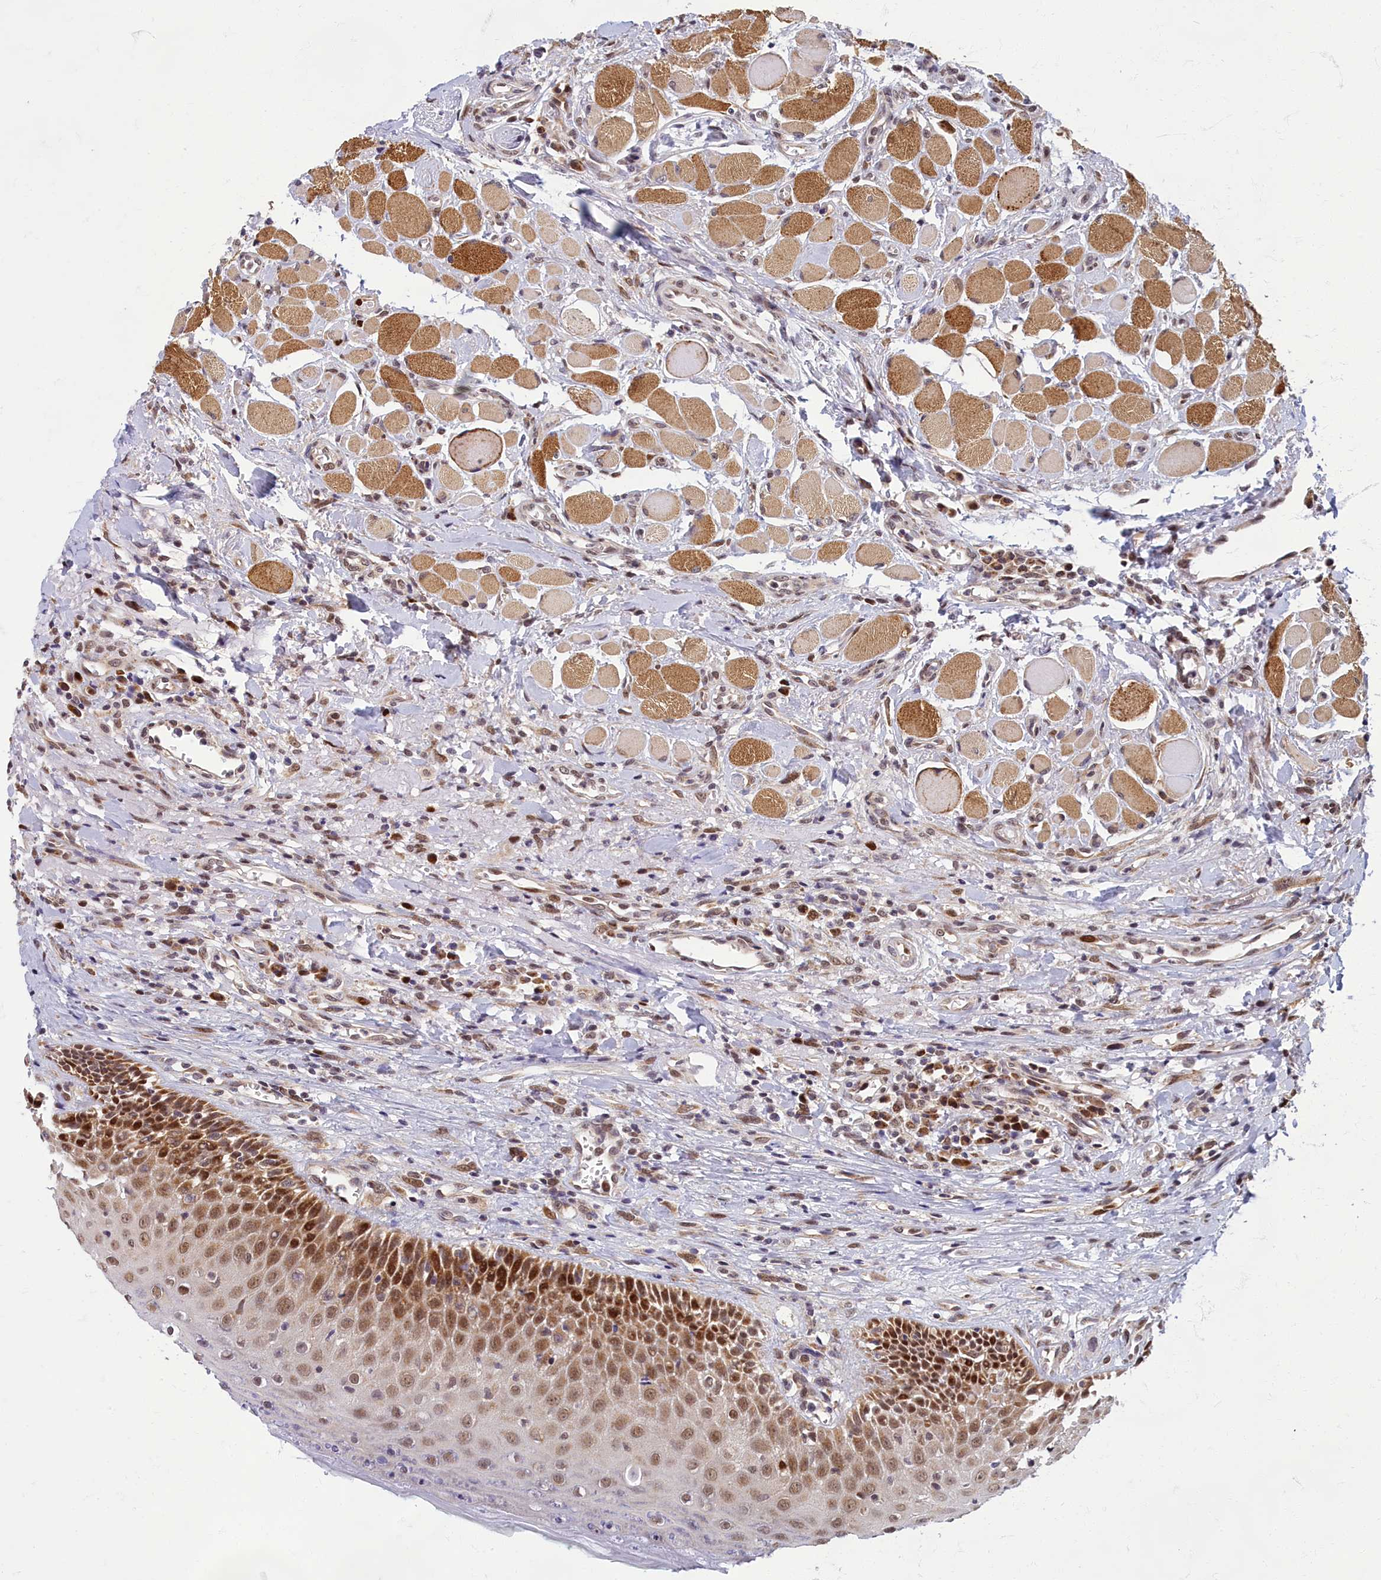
{"staining": {"intensity": "moderate", "quantity": ">75%", "location": "nuclear"}, "tissue": "oral mucosa", "cell_type": "Squamous epithelial cells", "image_type": "normal", "snomed": [{"axis": "morphology", "description": "Normal tissue, NOS"}, {"axis": "topography", "description": "Oral tissue"}], "caption": "Oral mucosa stained with immunohistochemistry shows moderate nuclear positivity in approximately >75% of squamous epithelial cells.", "gene": "EARS2", "patient": {"sex": "female", "age": 70}}